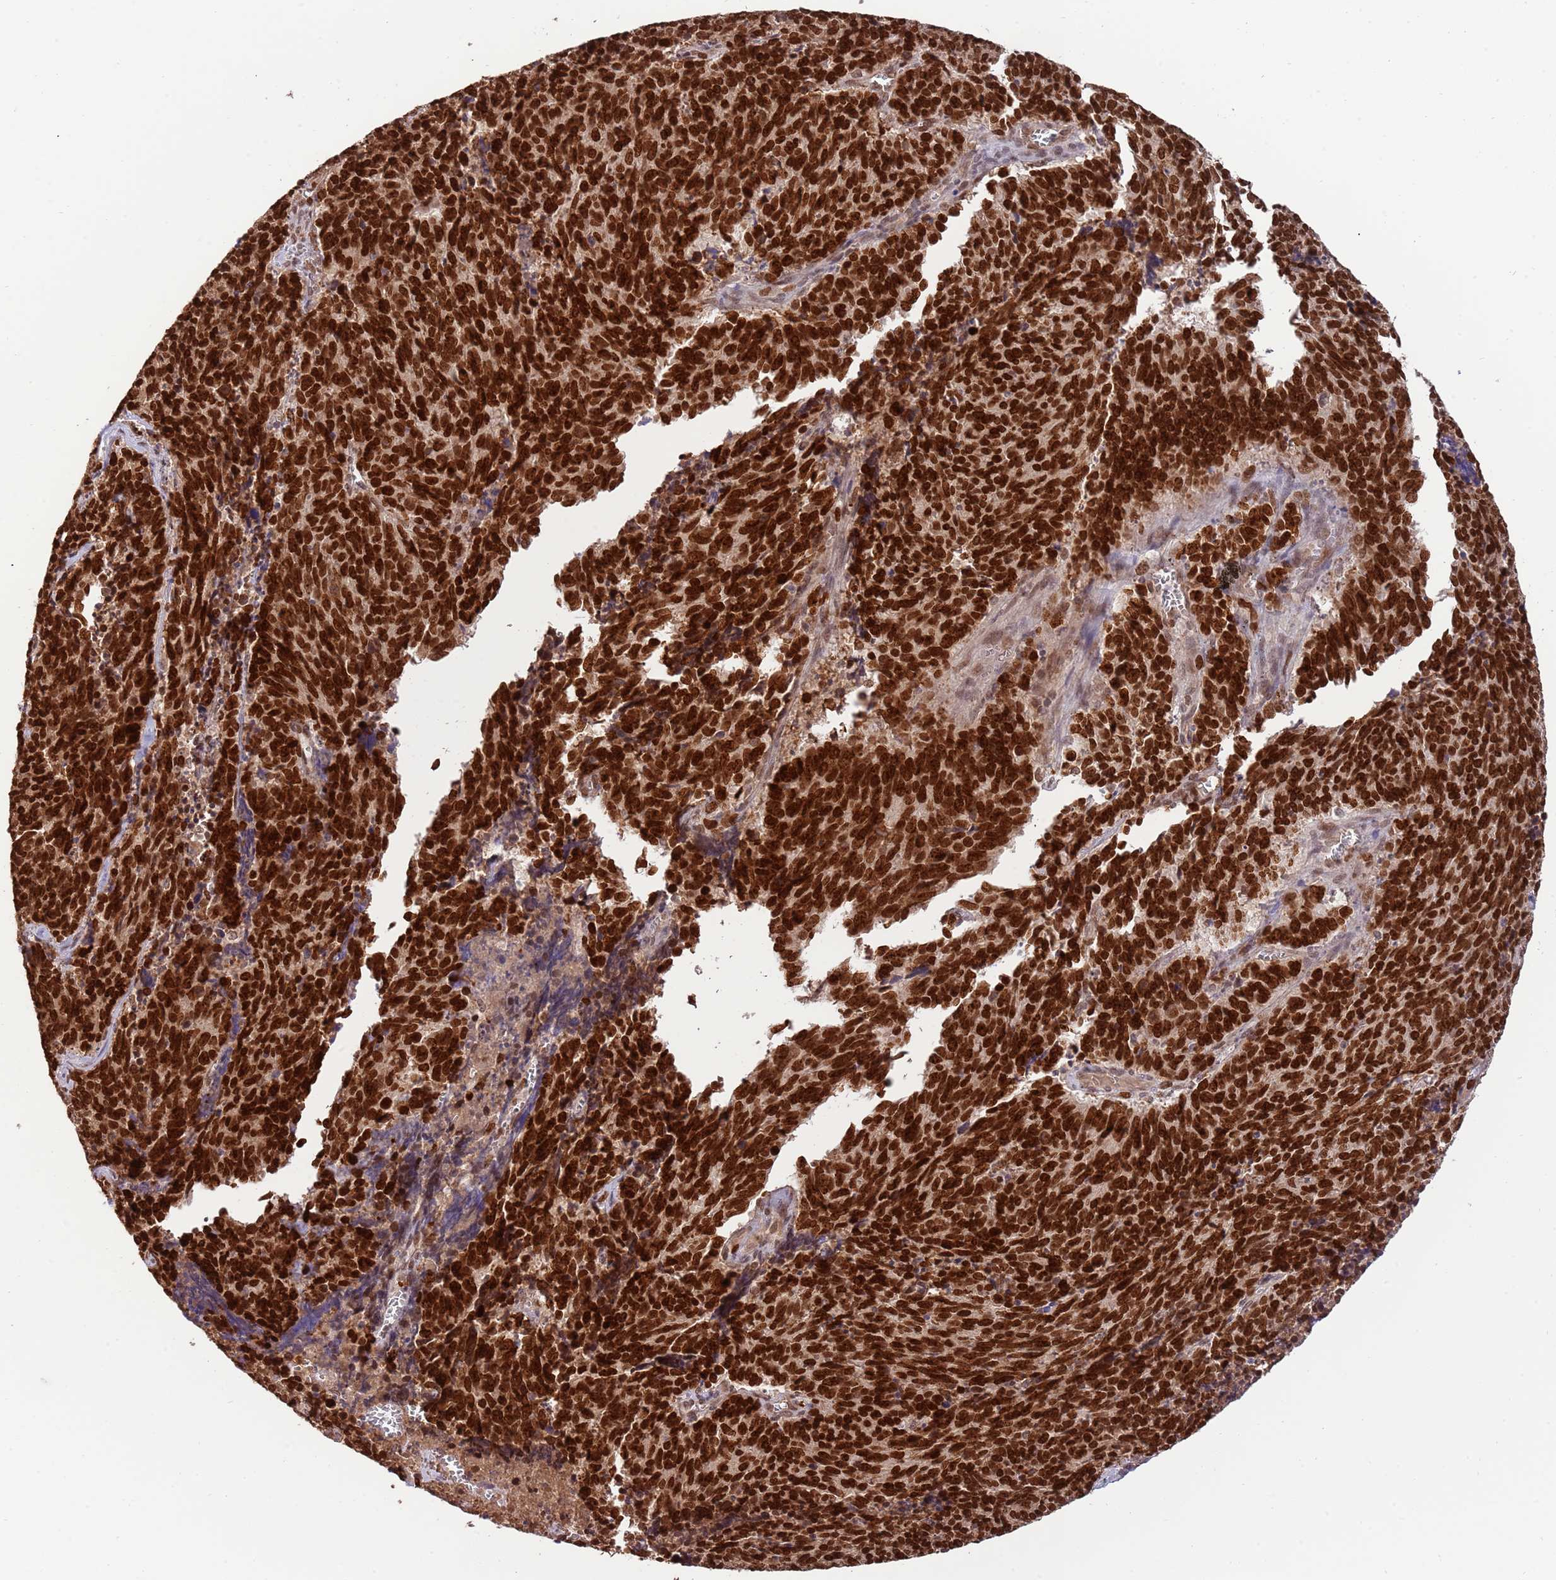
{"staining": {"intensity": "strong", "quantity": ">75%", "location": "nuclear"}, "tissue": "cervical cancer", "cell_type": "Tumor cells", "image_type": "cancer", "snomed": [{"axis": "morphology", "description": "Squamous cell carcinoma, NOS"}, {"axis": "topography", "description": "Cervix"}], "caption": "IHC image of human cervical squamous cell carcinoma stained for a protein (brown), which reveals high levels of strong nuclear staining in about >75% of tumor cells.", "gene": "RIF1", "patient": {"sex": "female", "age": 29}}